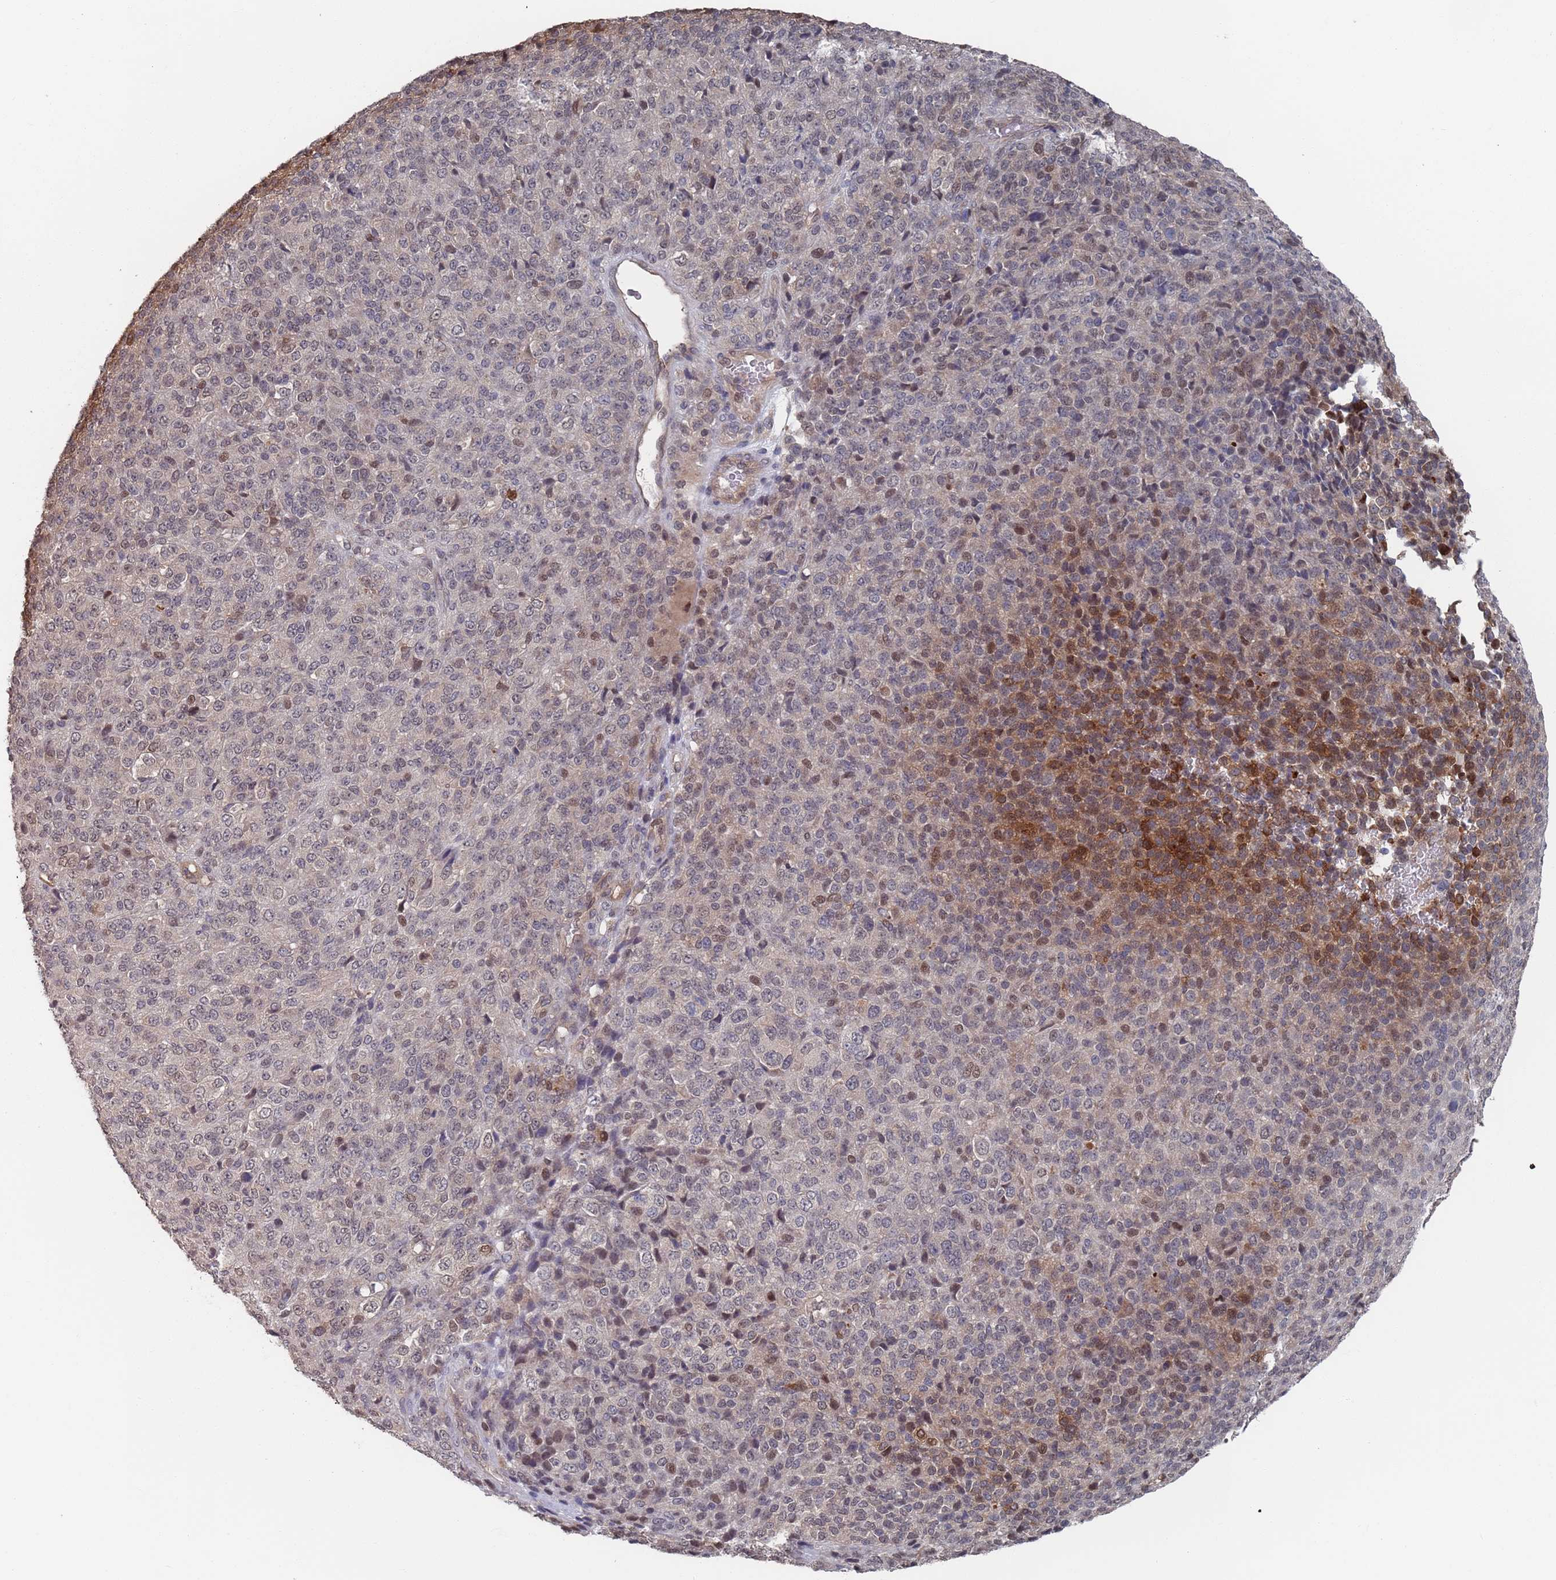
{"staining": {"intensity": "moderate", "quantity": "<25%", "location": "cytoplasmic/membranous,nuclear"}, "tissue": "melanoma", "cell_type": "Tumor cells", "image_type": "cancer", "snomed": [{"axis": "morphology", "description": "Malignant melanoma, Metastatic site"}, {"axis": "topography", "description": "Brain"}], "caption": "Protein expression analysis of malignant melanoma (metastatic site) reveals moderate cytoplasmic/membranous and nuclear positivity in approximately <25% of tumor cells.", "gene": "DGKD", "patient": {"sex": "female", "age": 56}}